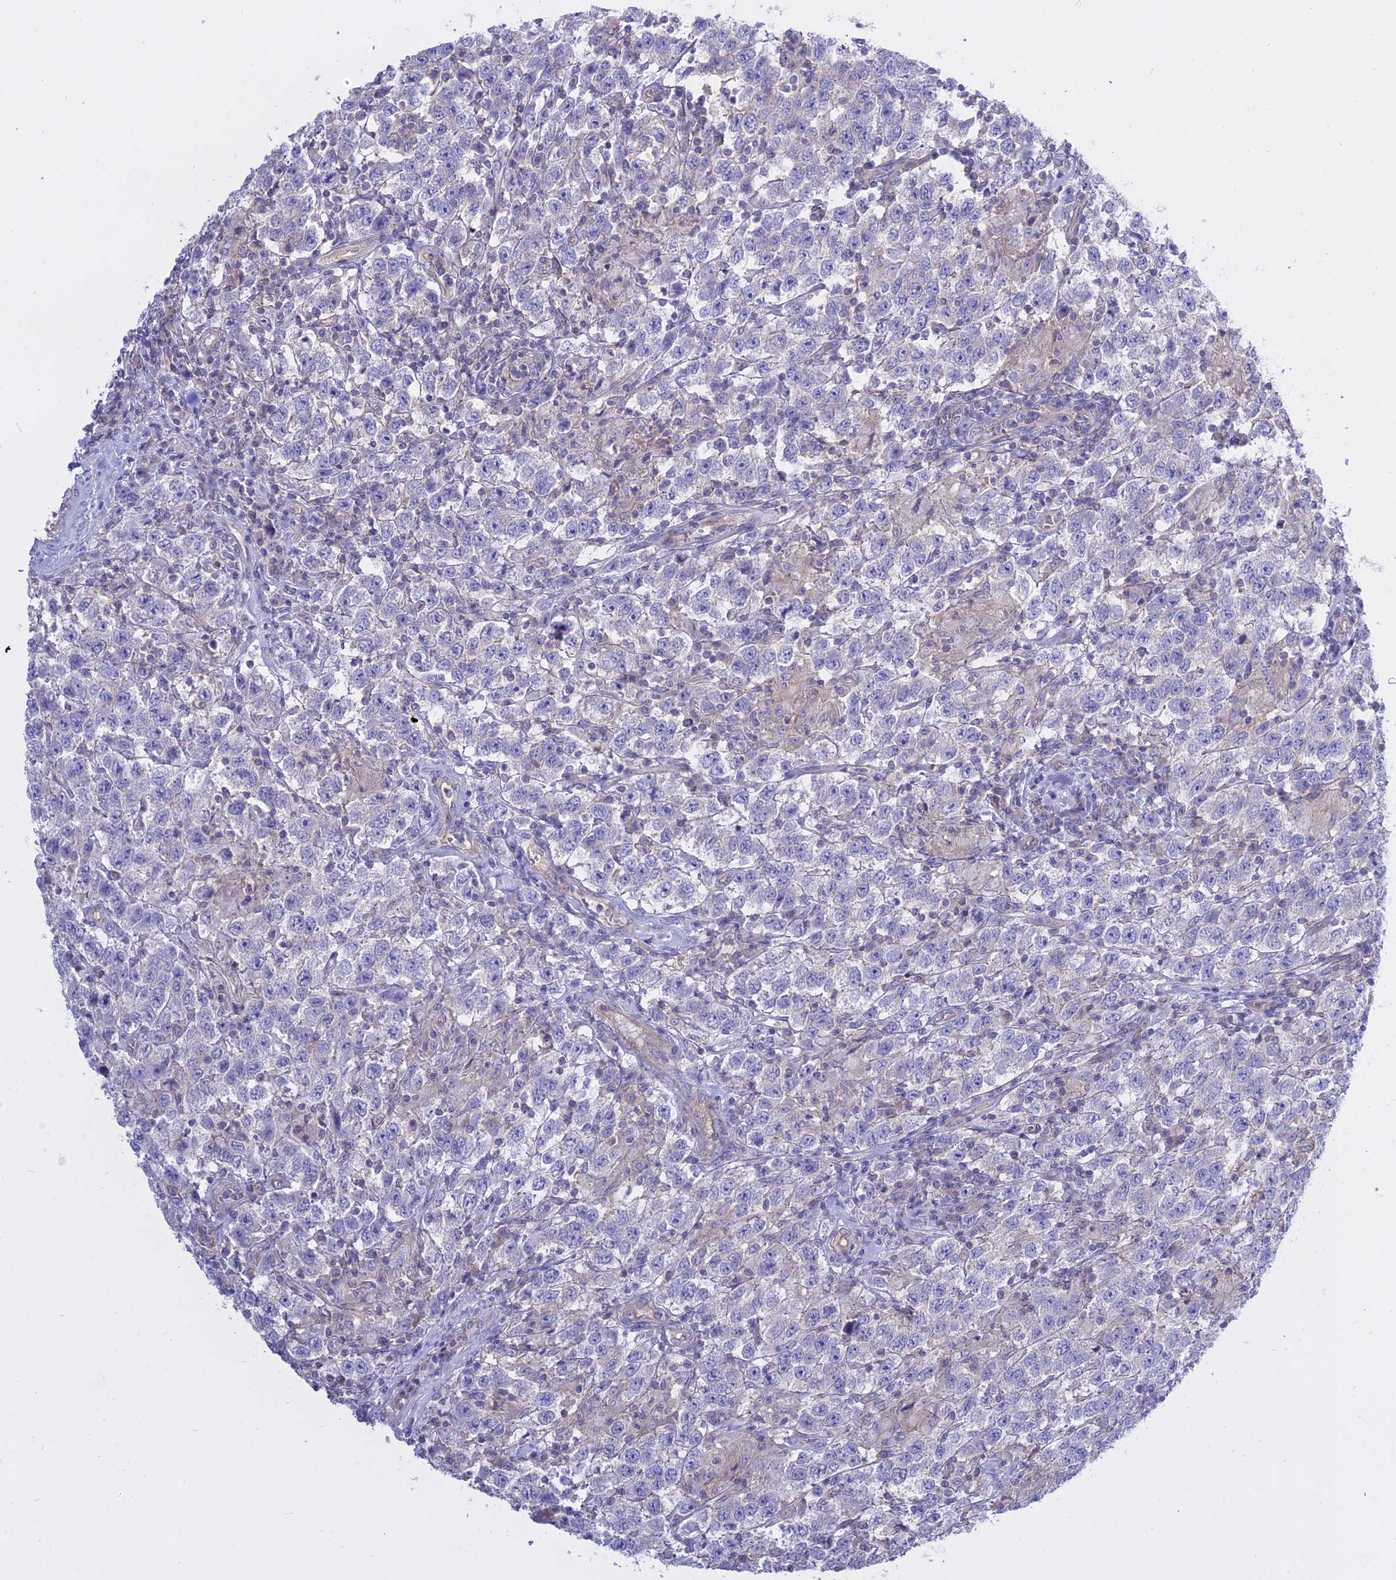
{"staining": {"intensity": "negative", "quantity": "none", "location": "none"}, "tissue": "testis cancer", "cell_type": "Tumor cells", "image_type": "cancer", "snomed": [{"axis": "morphology", "description": "Seminoma, NOS"}, {"axis": "topography", "description": "Testis"}], "caption": "High magnification brightfield microscopy of testis cancer stained with DAB (3,3'-diaminobenzidine) (brown) and counterstained with hematoxylin (blue): tumor cells show no significant staining.", "gene": "AHCYL1", "patient": {"sex": "male", "age": 41}}